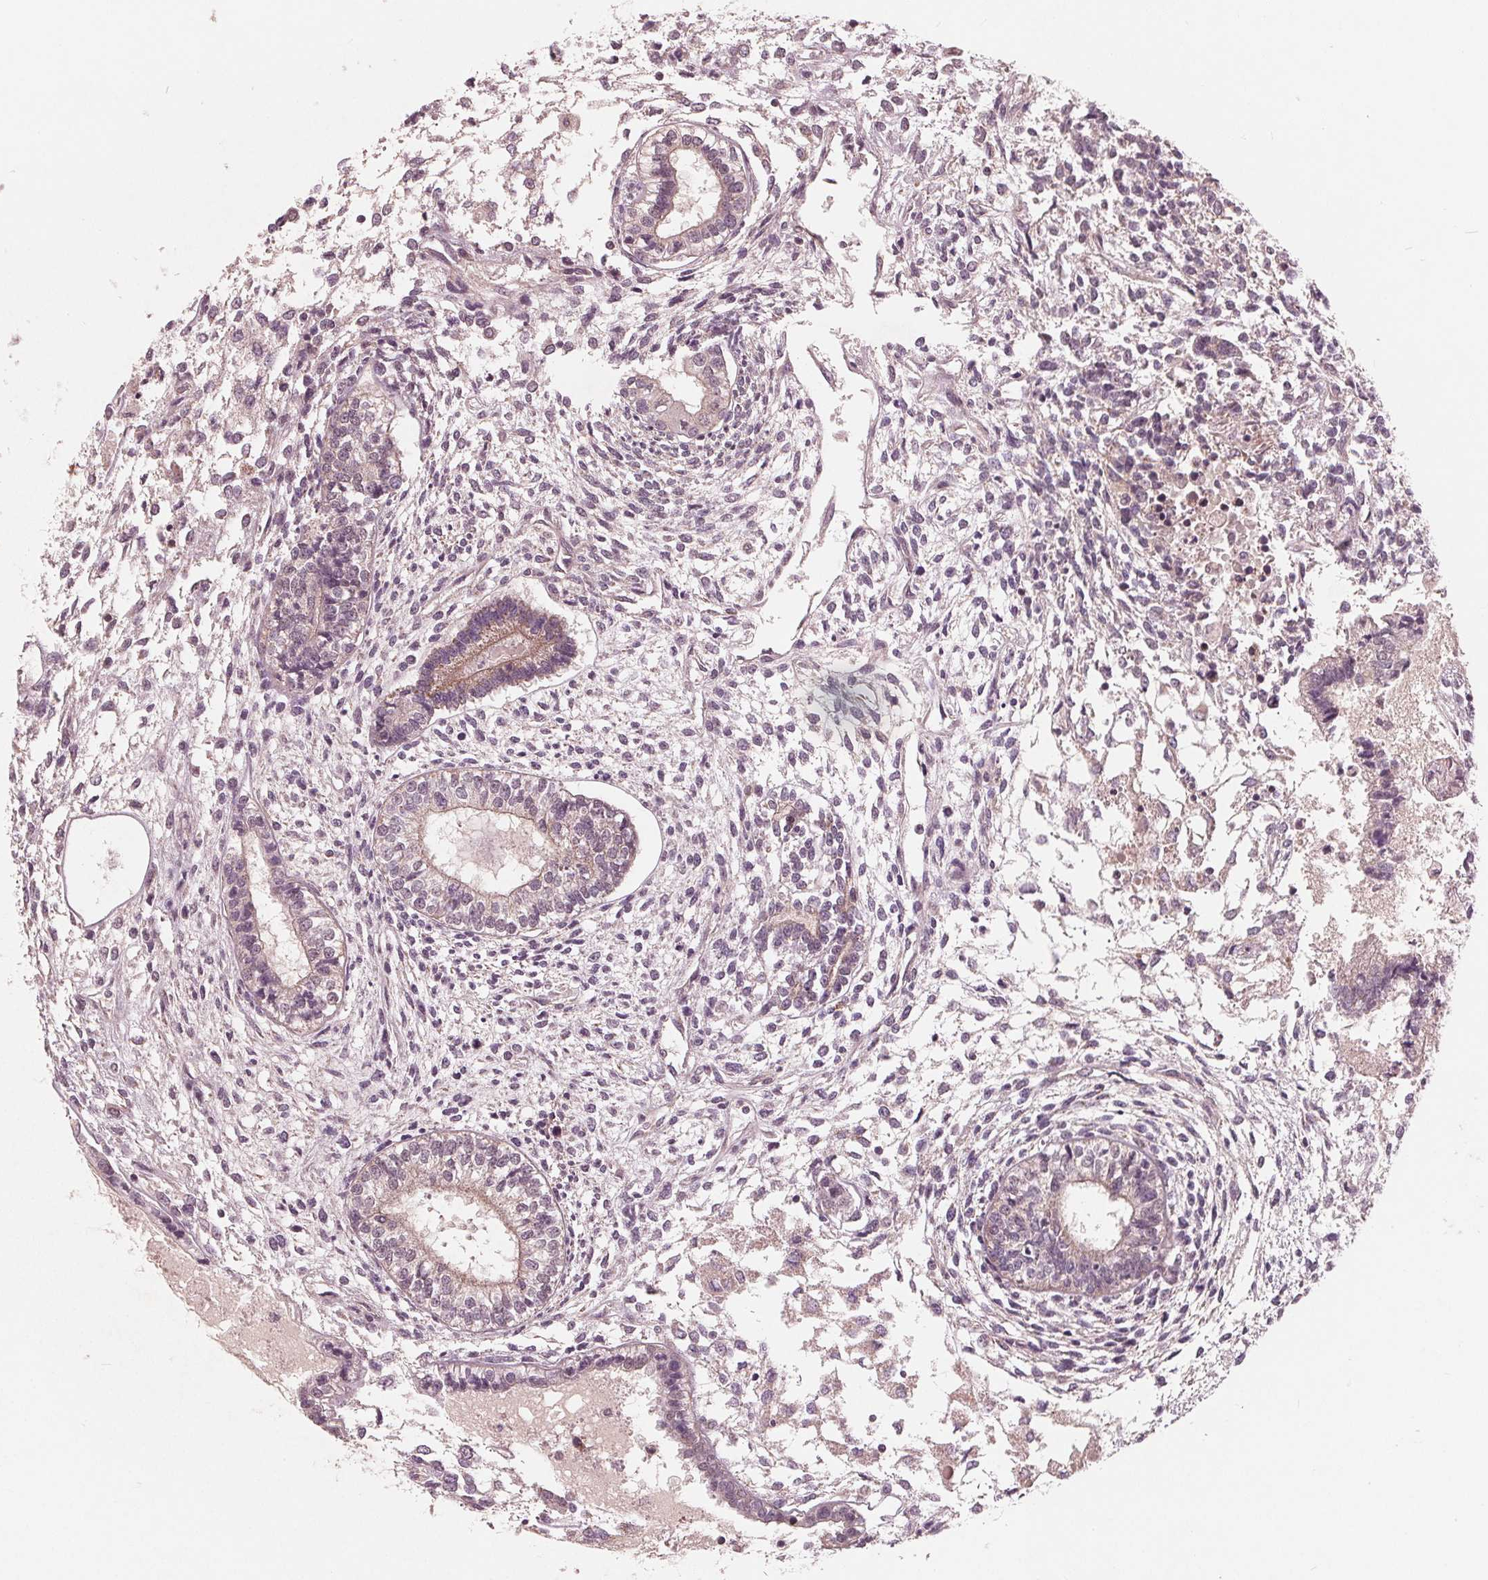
{"staining": {"intensity": "weak", "quantity": "<25%", "location": "cytoplasmic/membranous"}, "tissue": "testis cancer", "cell_type": "Tumor cells", "image_type": "cancer", "snomed": [{"axis": "morphology", "description": "Carcinoma, Embryonal, NOS"}, {"axis": "topography", "description": "Testis"}], "caption": "A high-resolution image shows immunohistochemistry staining of testis embryonal carcinoma, which shows no significant positivity in tumor cells.", "gene": "UBALD1", "patient": {"sex": "male", "age": 37}}